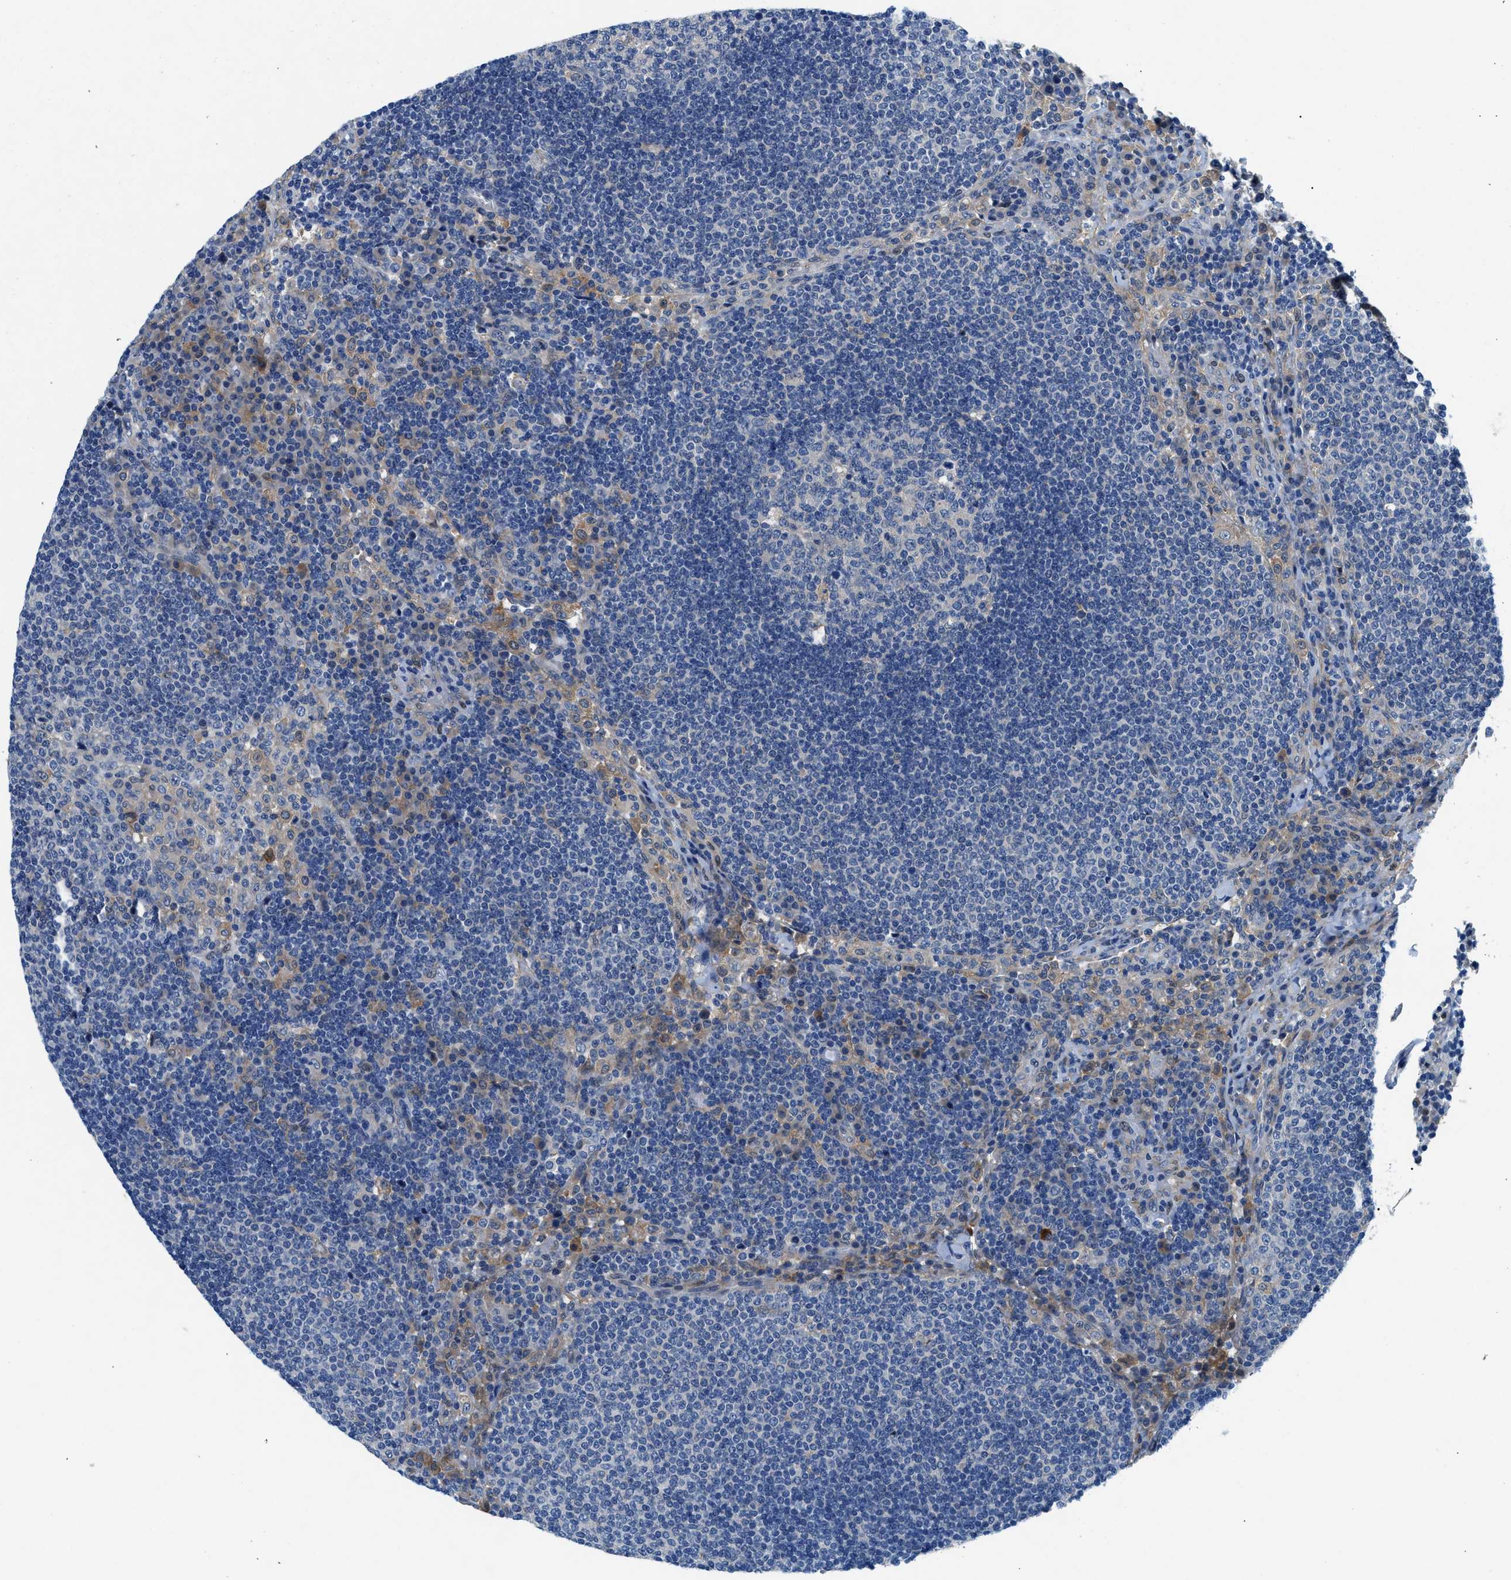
{"staining": {"intensity": "negative", "quantity": "none", "location": "none"}, "tissue": "lymph node", "cell_type": "Germinal center cells", "image_type": "normal", "snomed": [{"axis": "morphology", "description": "Normal tissue, NOS"}, {"axis": "topography", "description": "Lymph node"}], "caption": "High power microscopy photomicrograph of an IHC photomicrograph of normal lymph node, revealing no significant positivity in germinal center cells.", "gene": "COPS2", "patient": {"sex": "female", "age": 53}}